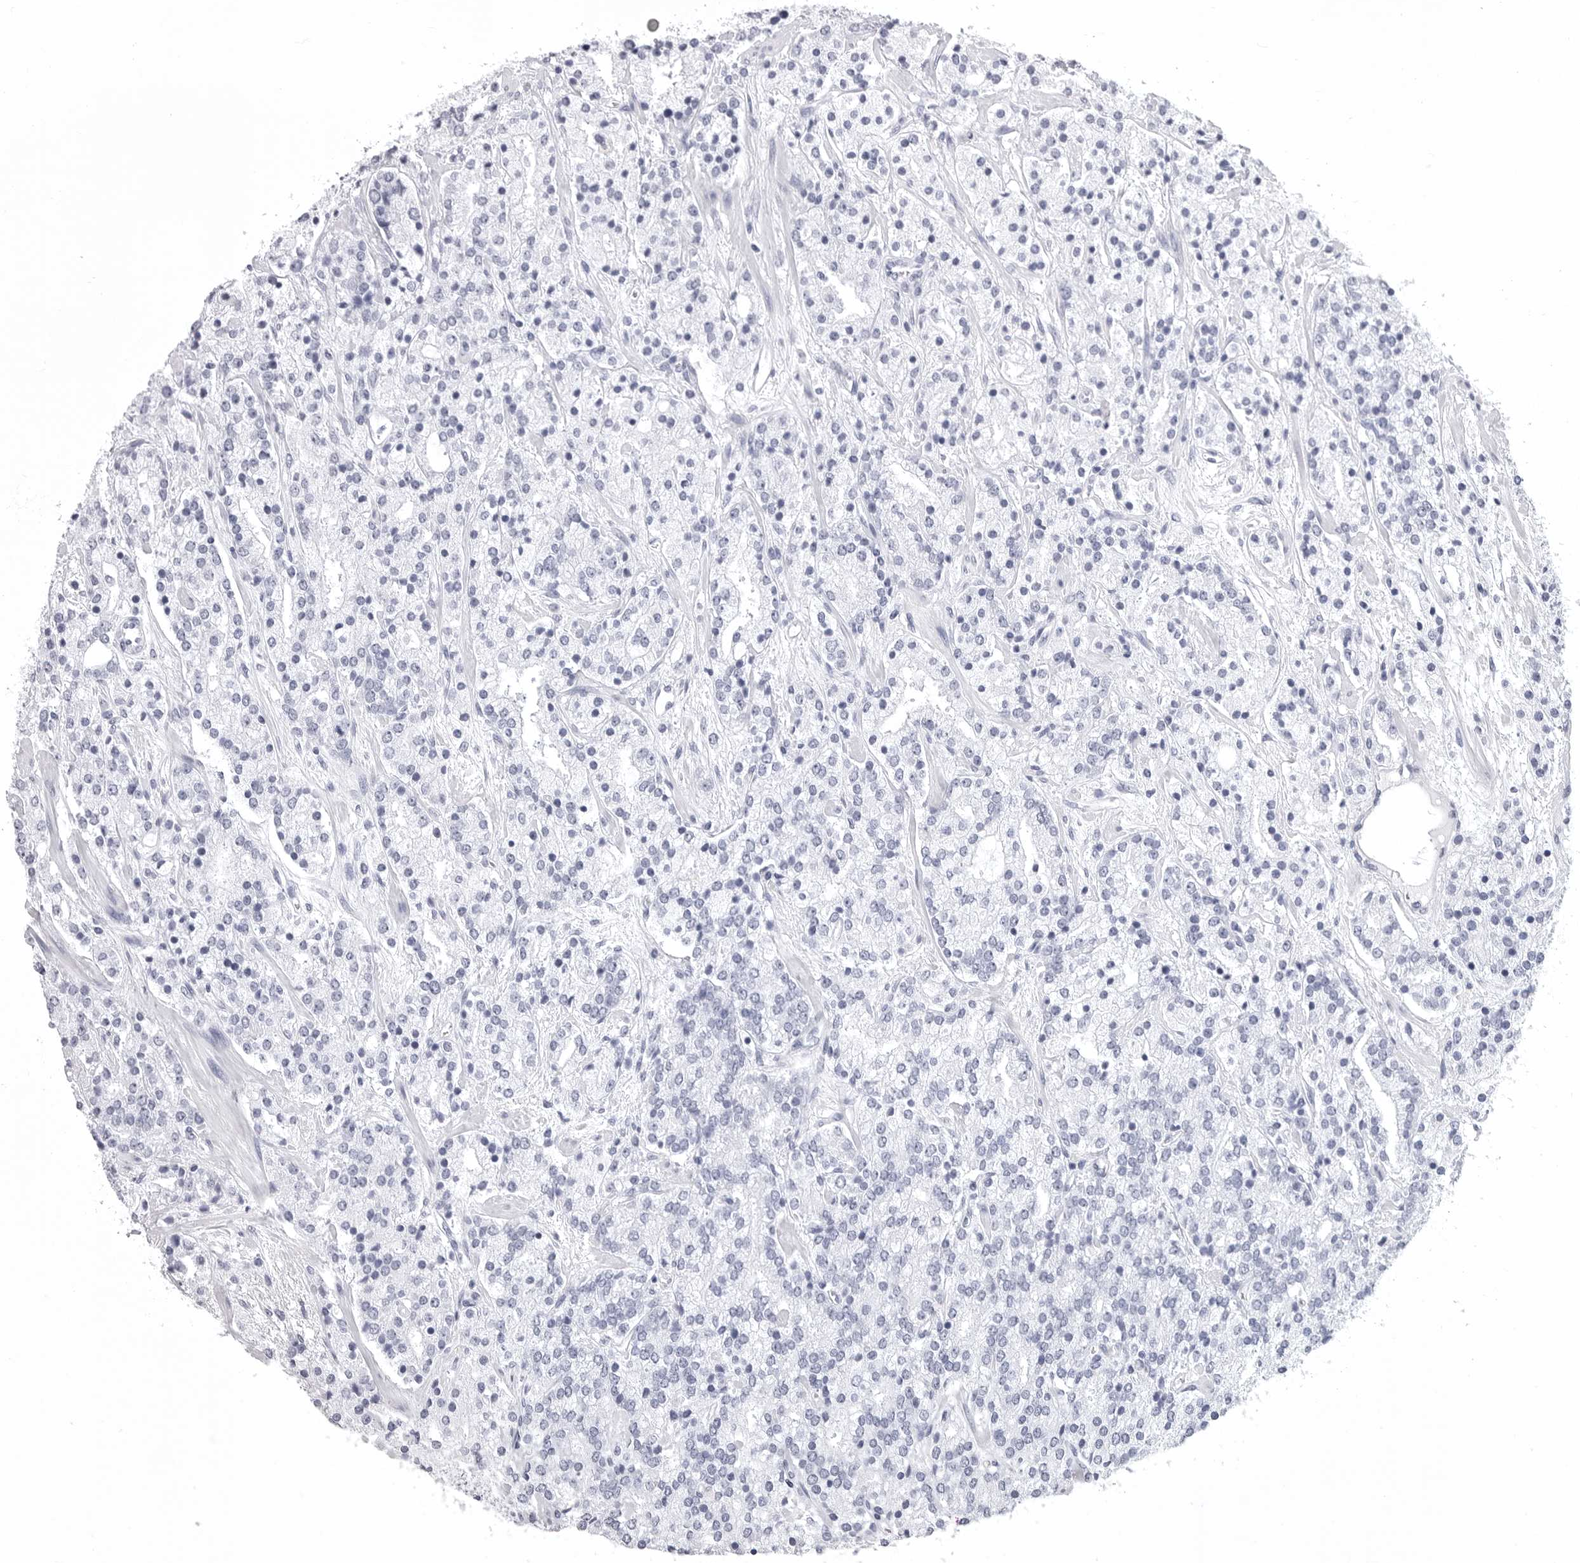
{"staining": {"intensity": "negative", "quantity": "none", "location": "none"}, "tissue": "prostate cancer", "cell_type": "Tumor cells", "image_type": "cancer", "snomed": [{"axis": "morphology", "description": "Adenocarcinoma, High grade"}, {"axis": "topography", "description": "Prostate"}], "caption": "Immunohistochemistry micrograph of neoplastic tissue: prostate high-grade adenocarcinoma stained with DAB (3,3'-diaminobenzidine) reveals no significant protein staining in tumor cells.", "gene": "LGALS4", "patient": {"sex": "male", "age": 71}}